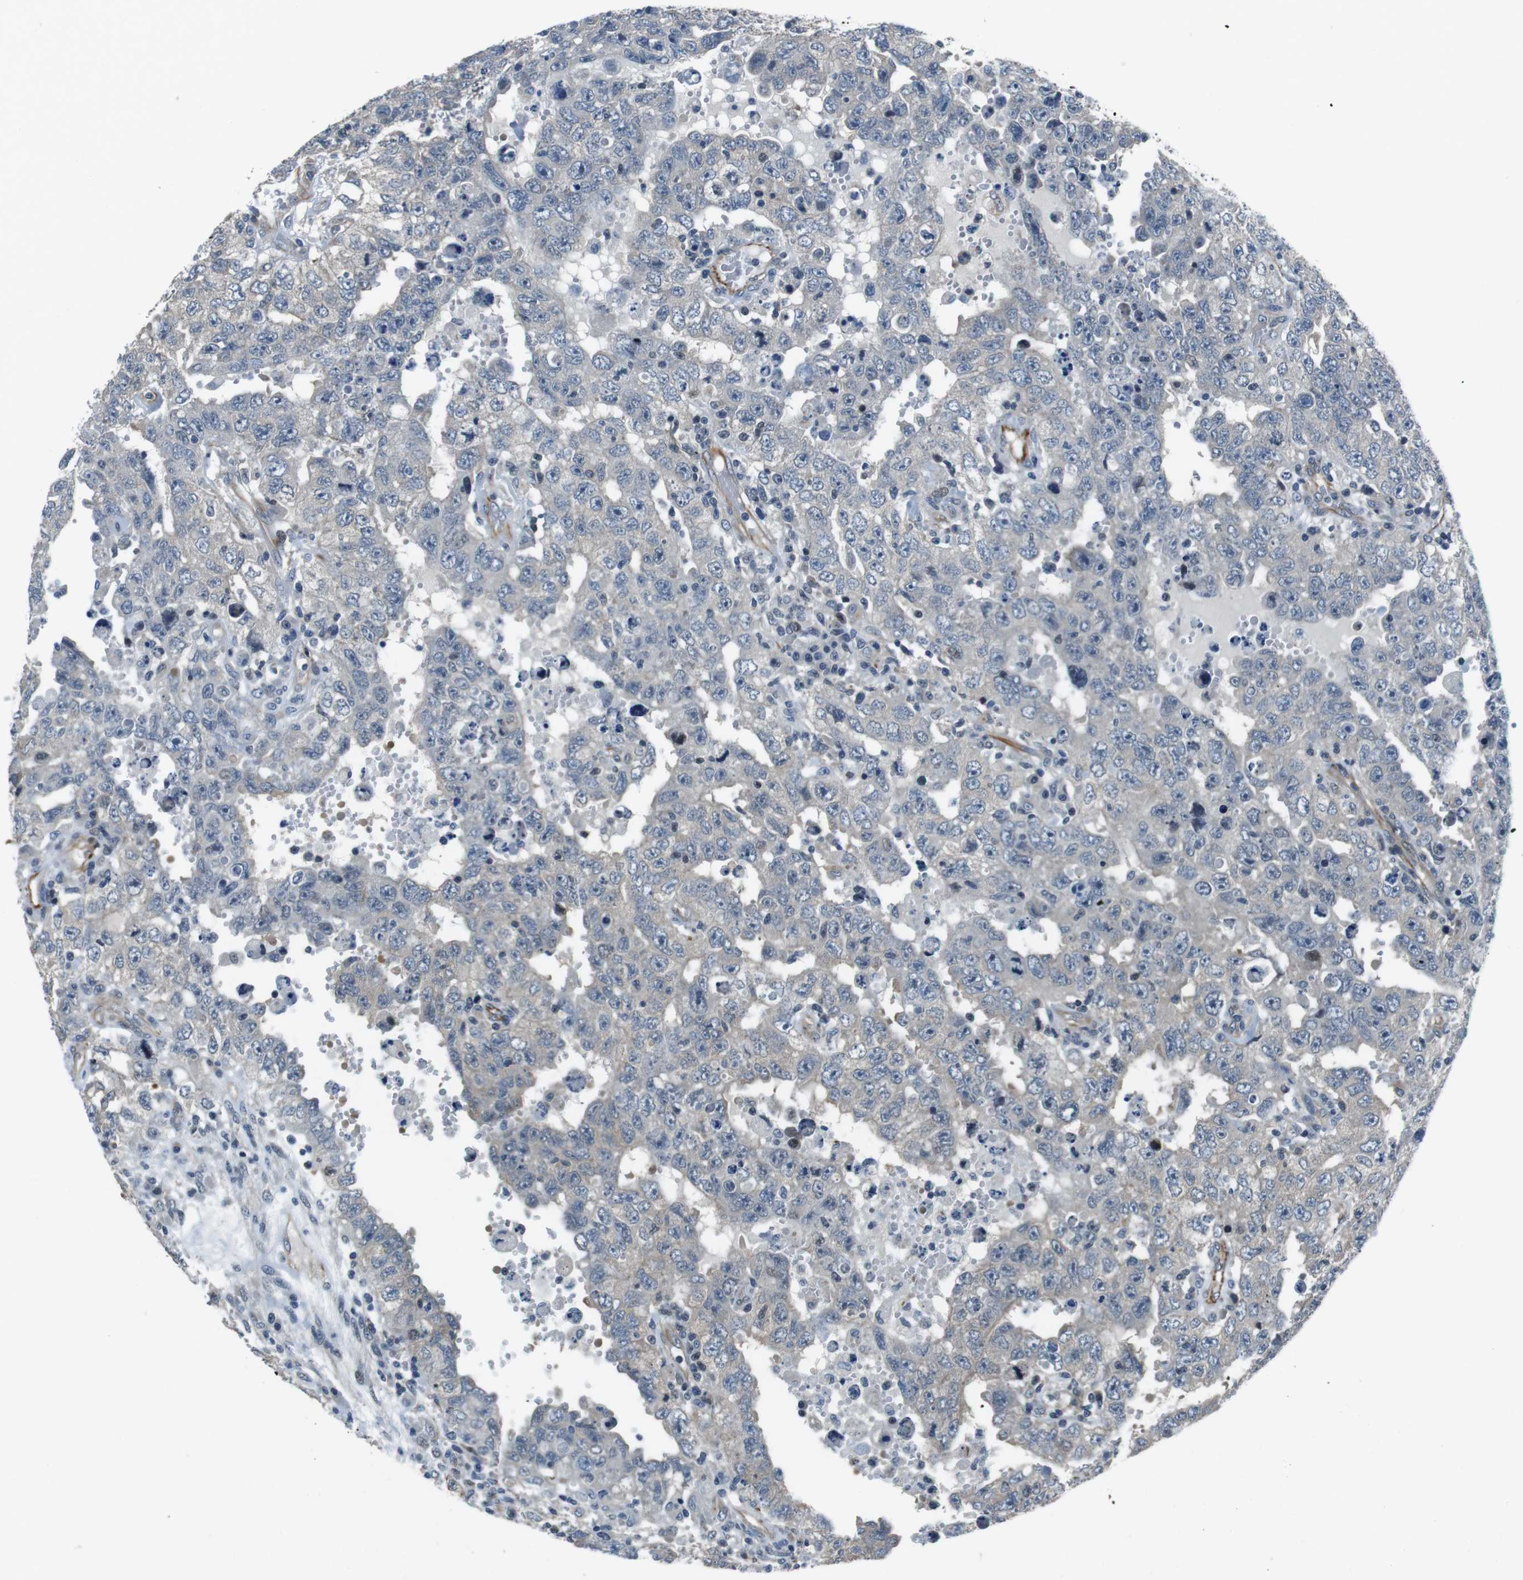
{"staining": {"intensity": "negative", "quantity": "none", "location": "none"}, "tissue": "testis cancer", "cell_type": "Tumor cells", "image_type": "cancer", "snomed": [{"axis": "morphology", "description": "Carcinoma, Embryonal, NOS"}, {"axis": "topography", "description": "Testis"}], "caption": "Tumor cells show no significant positivity in embryonal carcinoma (testis).", "gene": "LRRC49", "patient": {"sex": "male", "age": 26}}